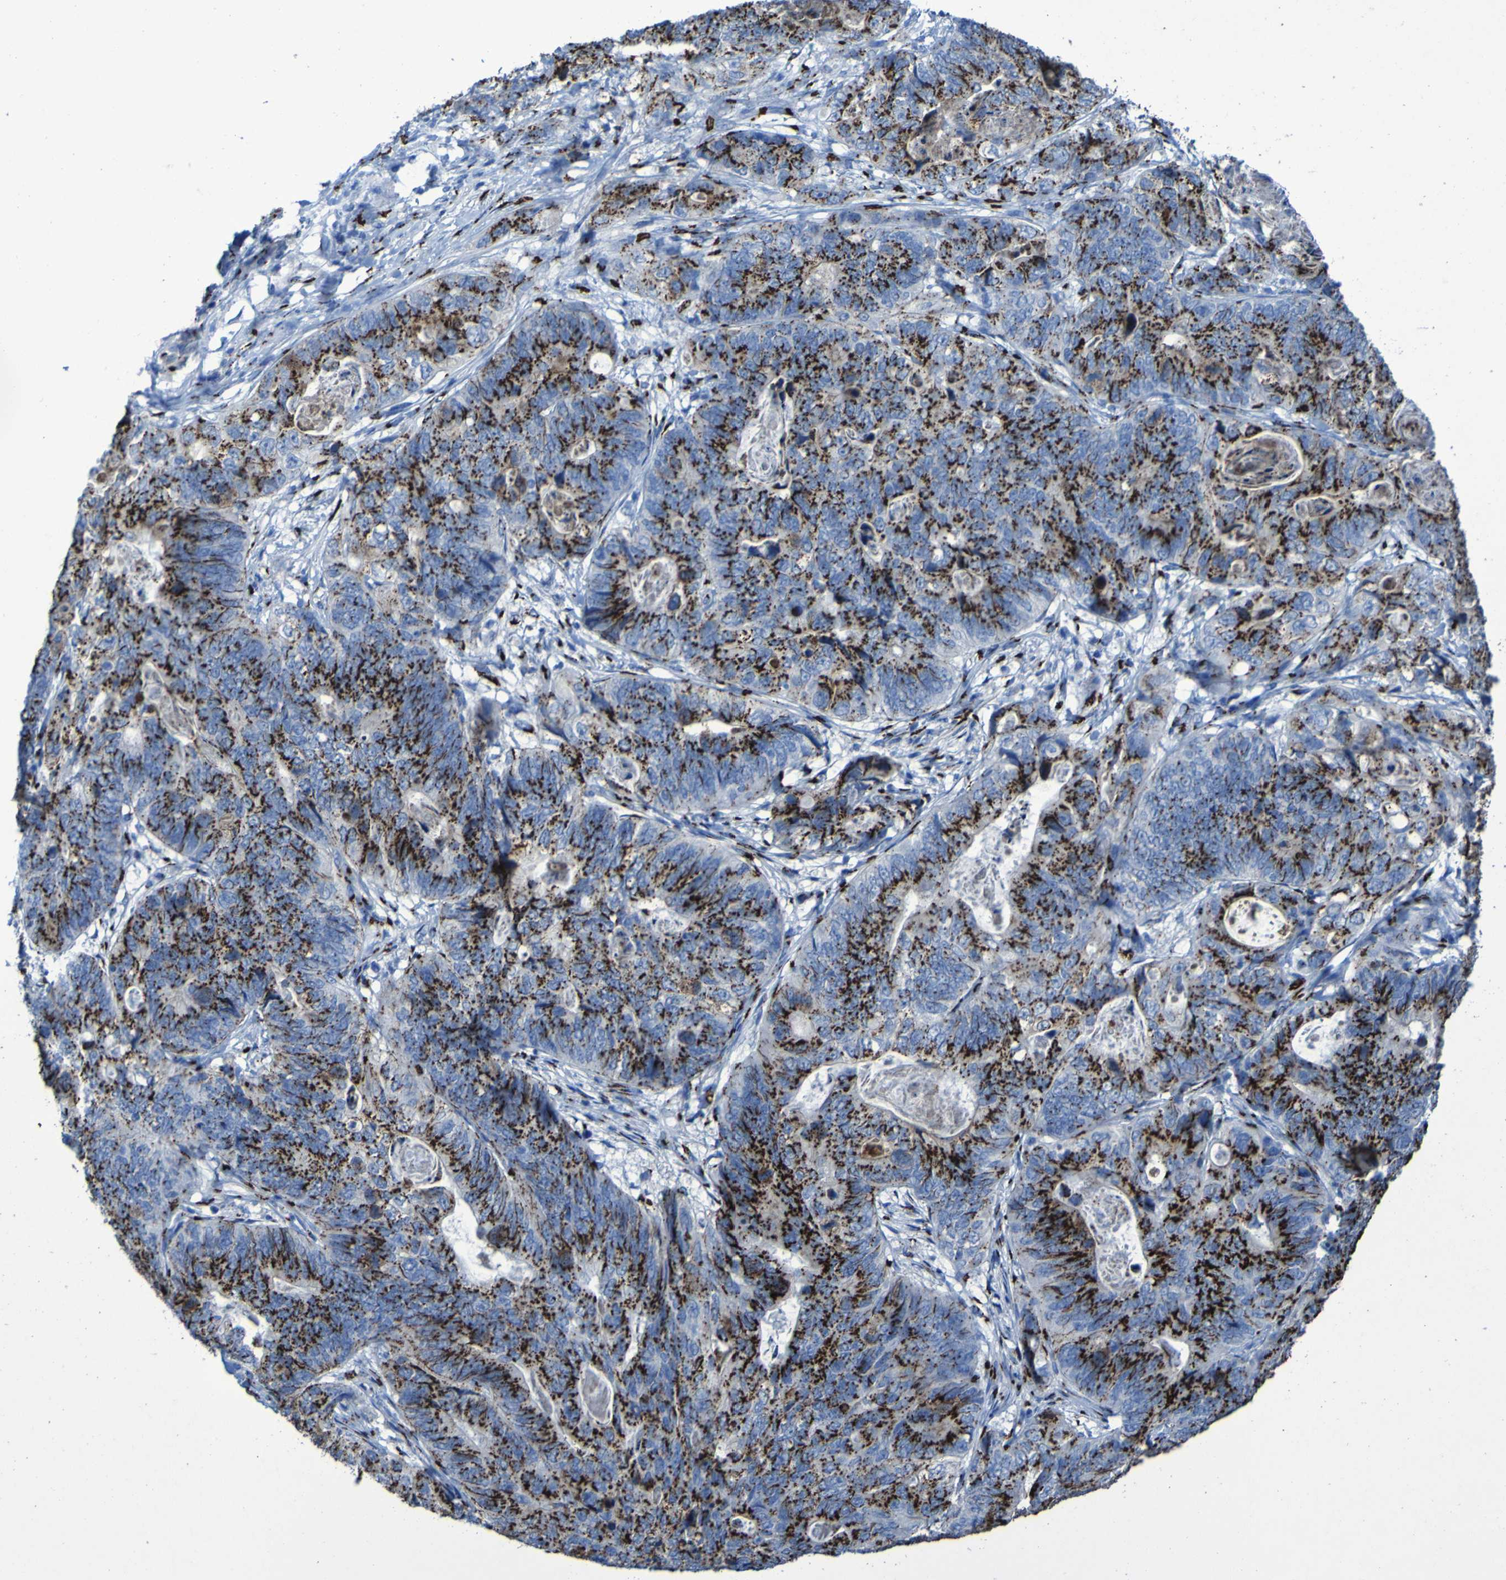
{"staining": {"intensity": "strong", "quantity": ">75%", "location": "cytoplasmic/membranous"}, "tissue": "stomach cancer", "cell_type": "Tumor cells", "image_type": "cancer", "snomed": [{"axis": "morphology", "description": "Adenocarcinoma, NOS"}, {"axis": "topography", "description": "Stomach"}], "caption": "This is an image of immunohistochemistry (IHC) staining of adenocarcinoma (stomach), which shows strong positivity in the cytoplasmic/membranous of tumor cells.", "gene": "GOLM1", "patient": {"sex": "female", "age": 89}}